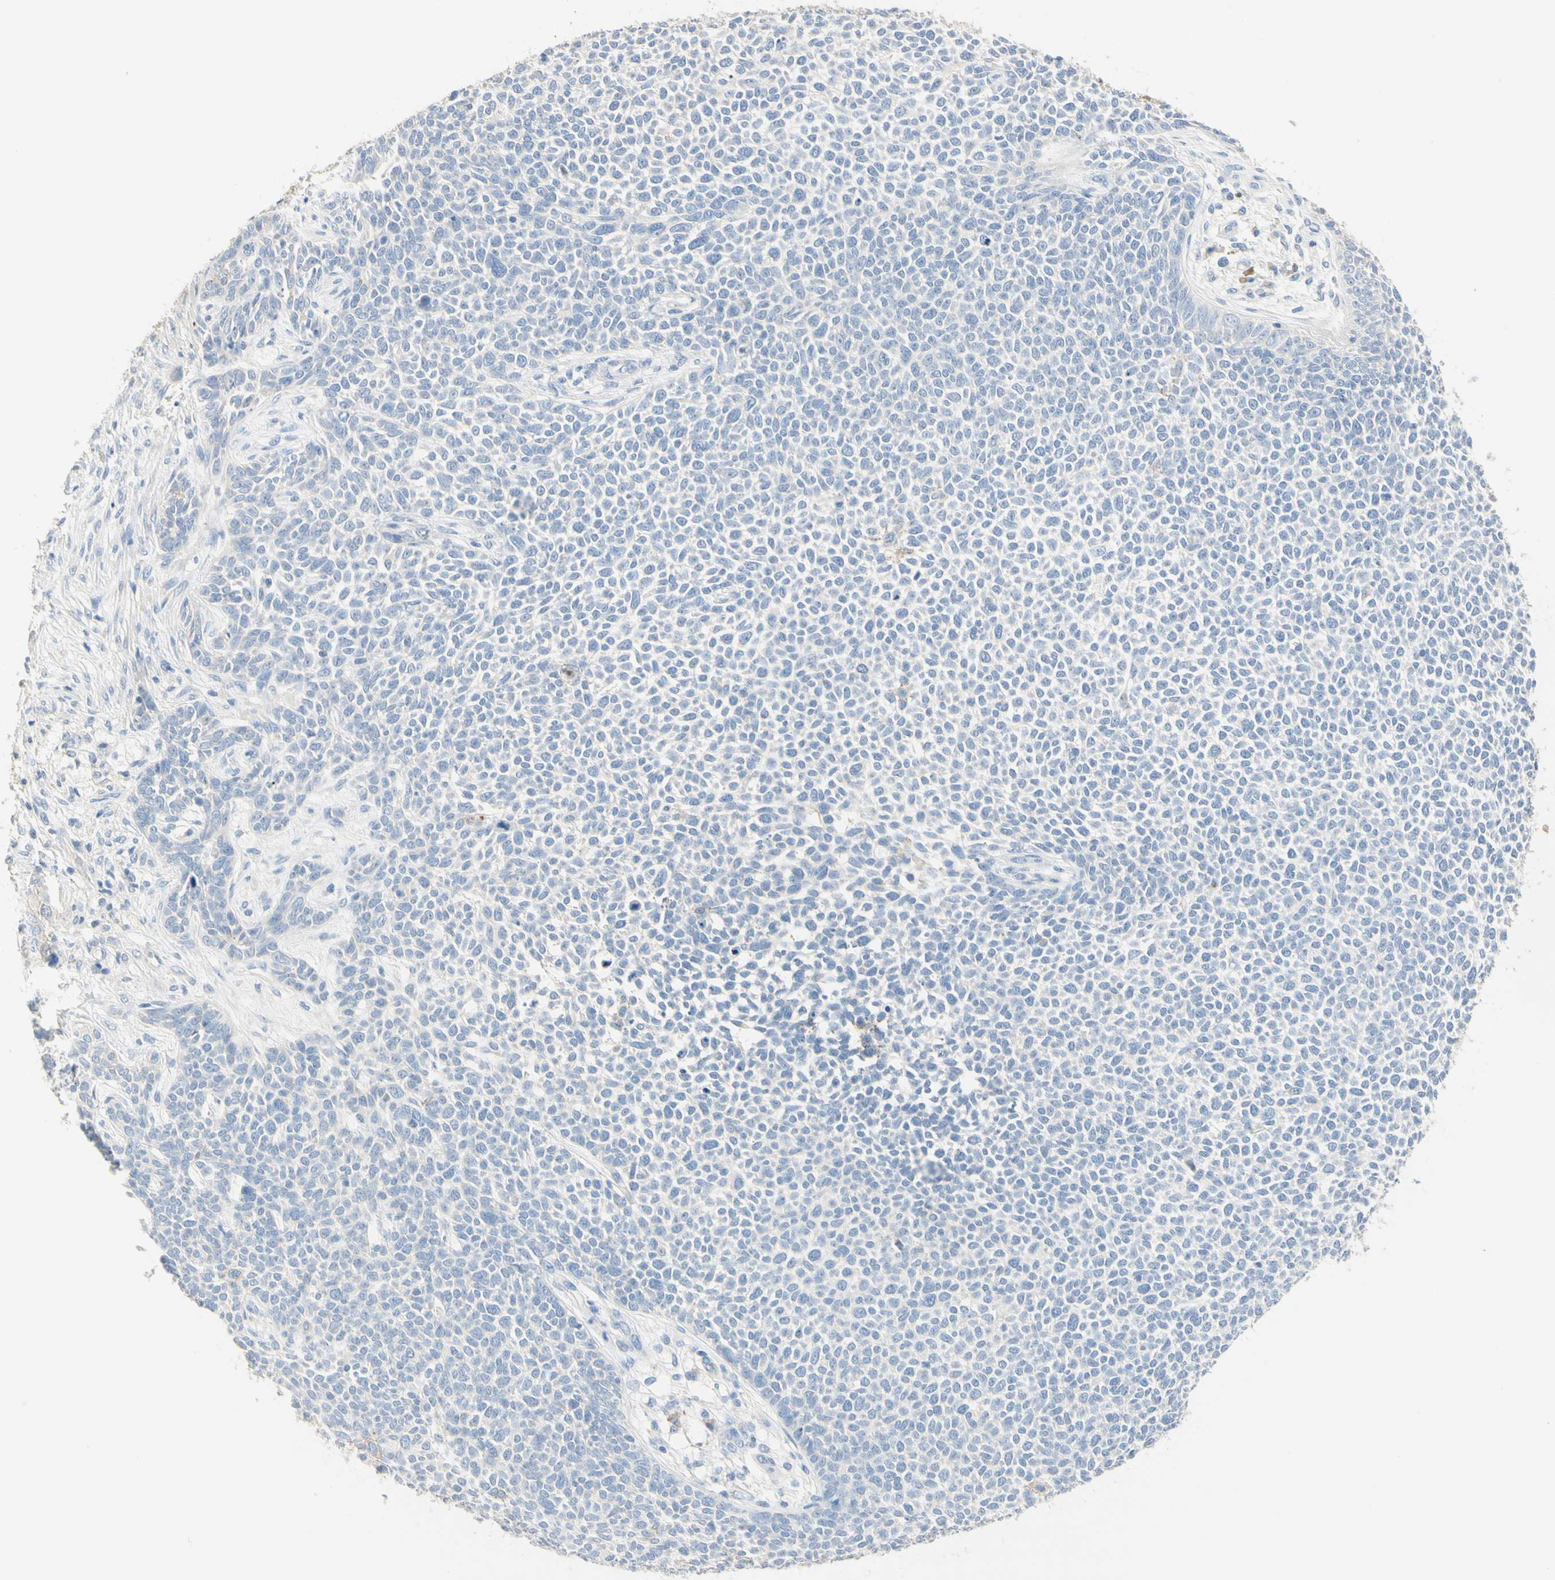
{"staining": {"intensity": "negative", "quantity": "none", "location": "none"}, "tissue": "skin cancer", "cell_type": "Tumor cells", "image_type": "cancer", "snomed": [{"axis": "morphology", "description": "Basal cell carcinoma"}, {"axis": "topography", "description": "Skin"}], "caption": "Immunohistochemistry image of neoplastic tissue: human skin cancer stained with DAB shows no significant protein expression in tumor cells.", "gene": "NECTIN4", "patient": {"sex": "female", "age": 84}}